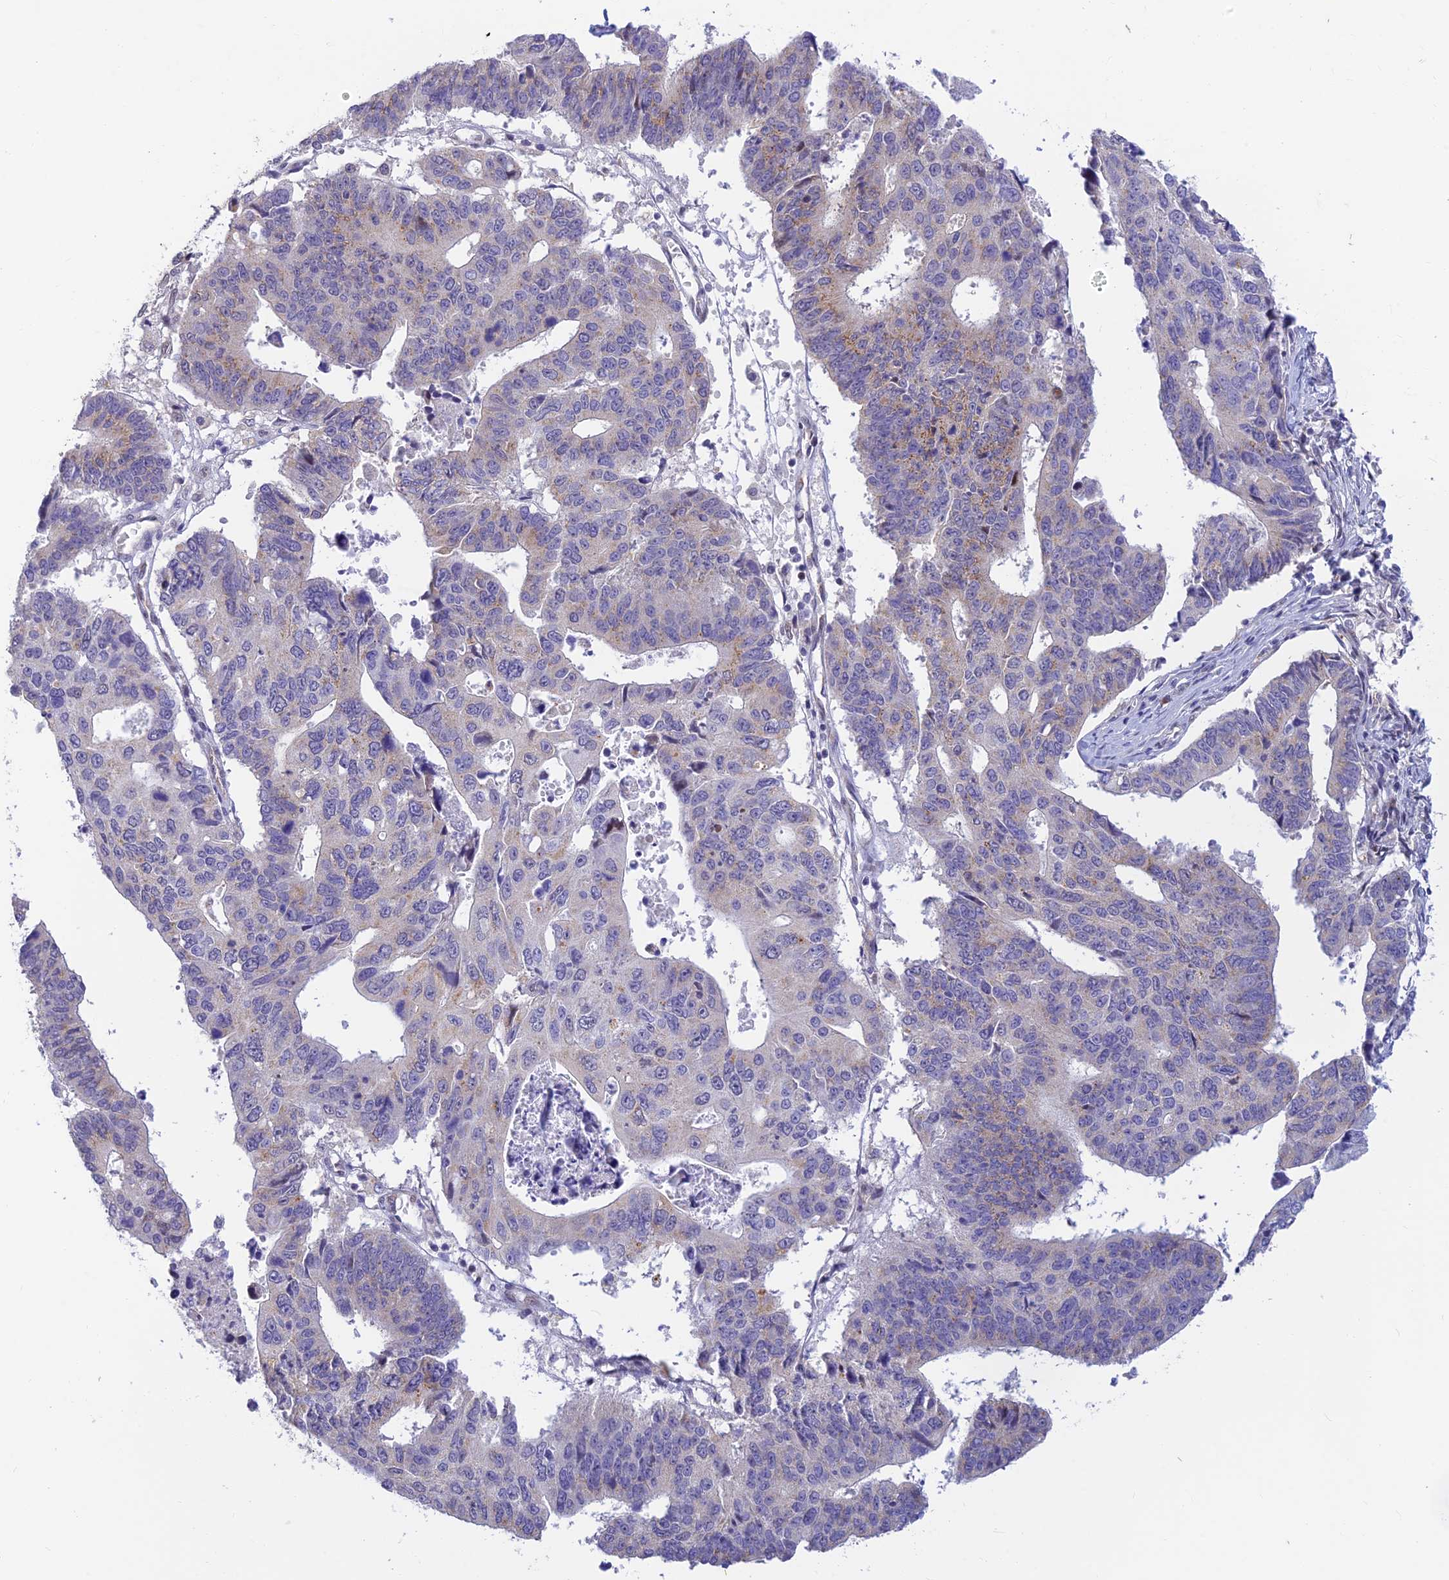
{"staining": {"intensity": "weak", "quantity": "<25%", "location": "cytoplasmic/membranous"}, "tissue": "stomach cancer", "cell_type": "Tumor cells", "image_type": "cancer", "snomed": [{"axis": "morphology", "description": "Adenocarcinoma, NOS"}, {"axis": "topography", "description": "Stomach"}], "caption": "Immunohistochemical staining of human adenocarcinoma (stomach) demonstrates no significant expression in tumor cells.", "gene": "INKA1", "patient": {"sex": "male", "age": 59}}